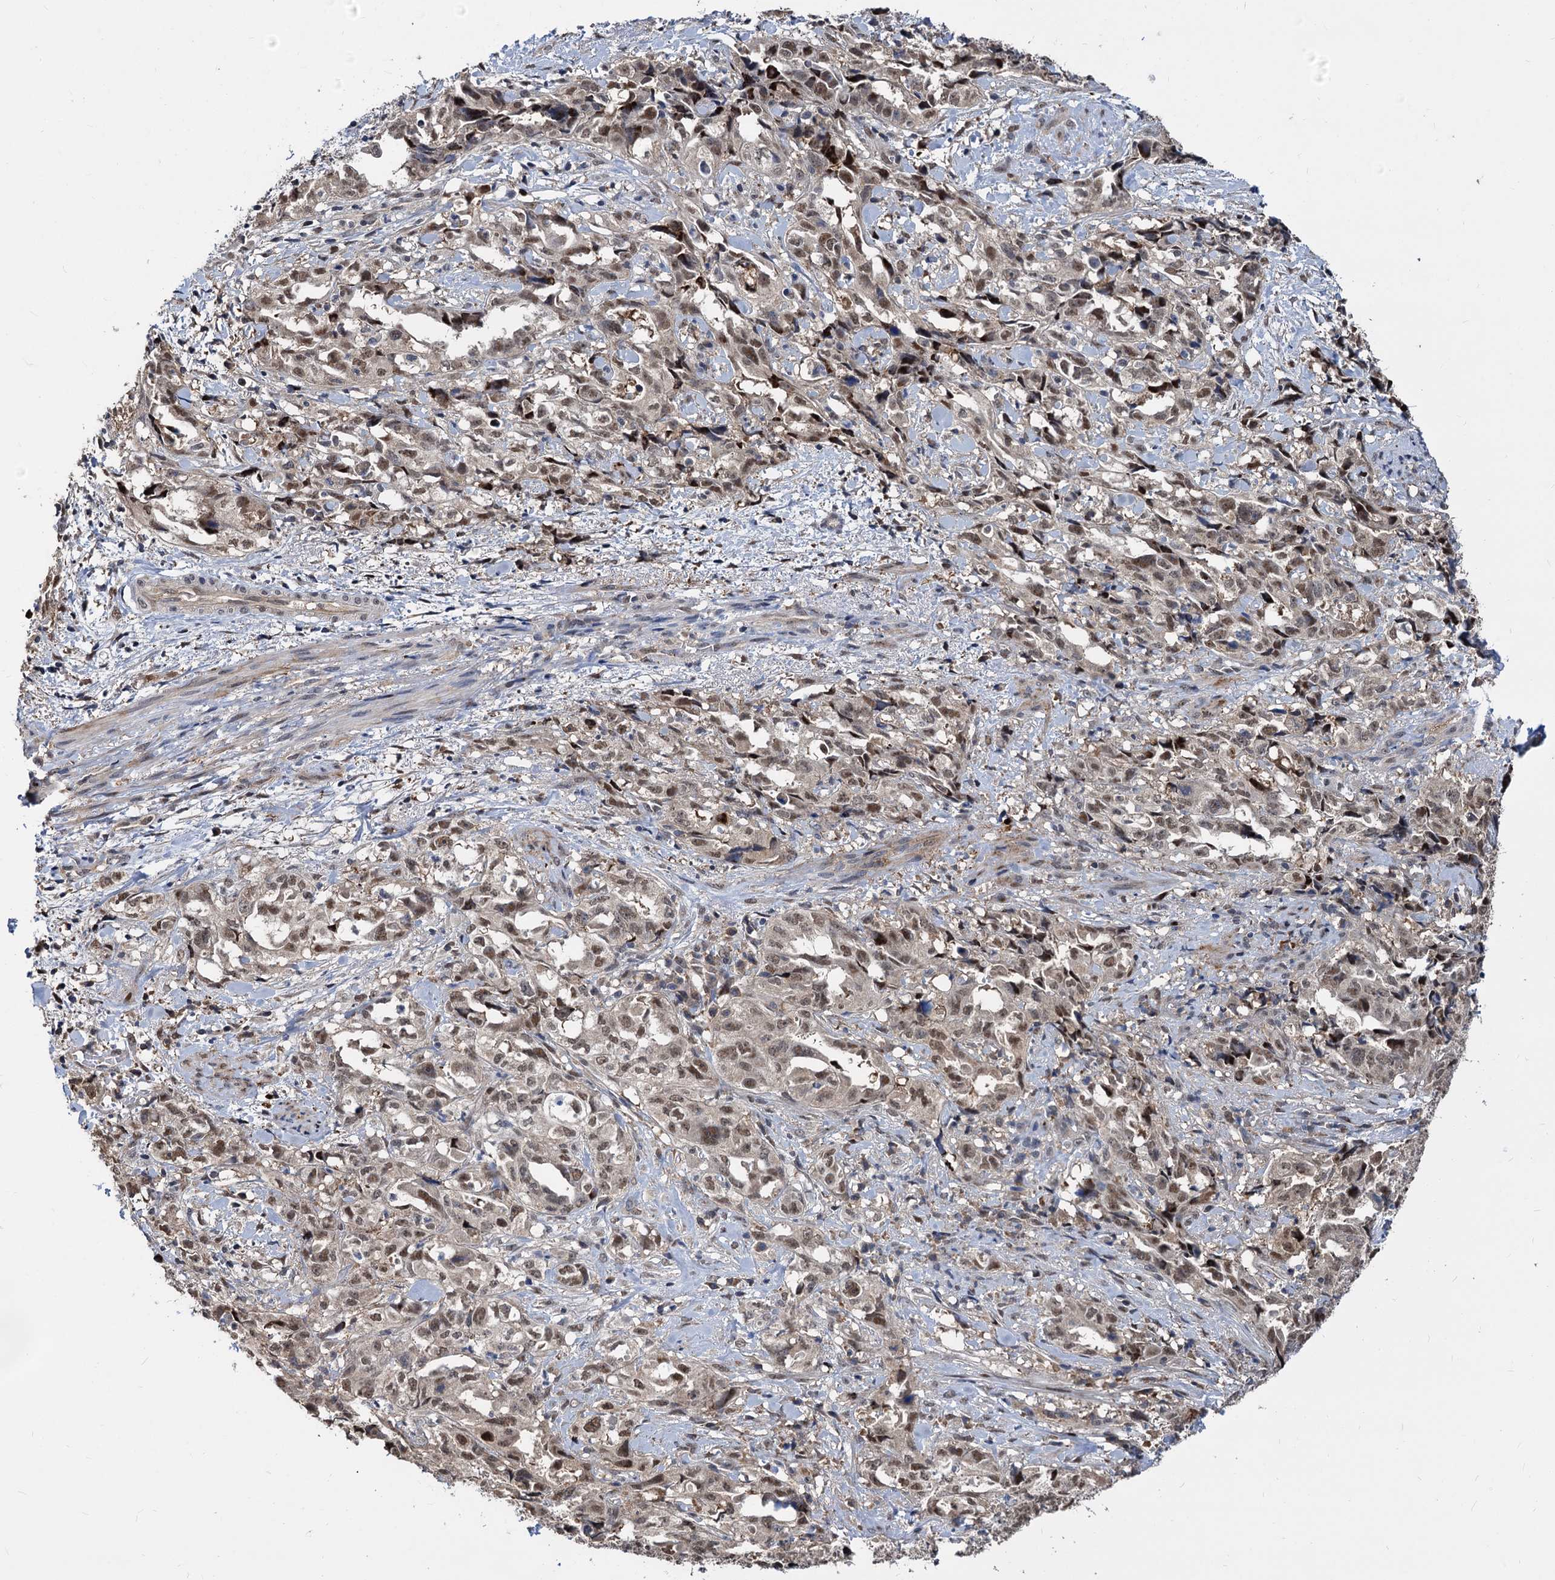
{"staining": {"intensity": "moderate", "quantity": ">75%", "location": "nuclear"}, "tissue": "endometrial cancer", "cell_type": "Tumor cells", "image_type": "cancer", "snomed": [{"axis": "morphology", "description": "Adenocarcinoma, NOS"}, {"axis": "topography", "description": "Endometrium"}], "caption": "A medium amount of moderate nuclear staining is present in about >75% of tumor cells in adenocarcinoma (endometrial) tissue.", "gene": "PSMD4", "patient": {"sex": "female", "age": 65}}